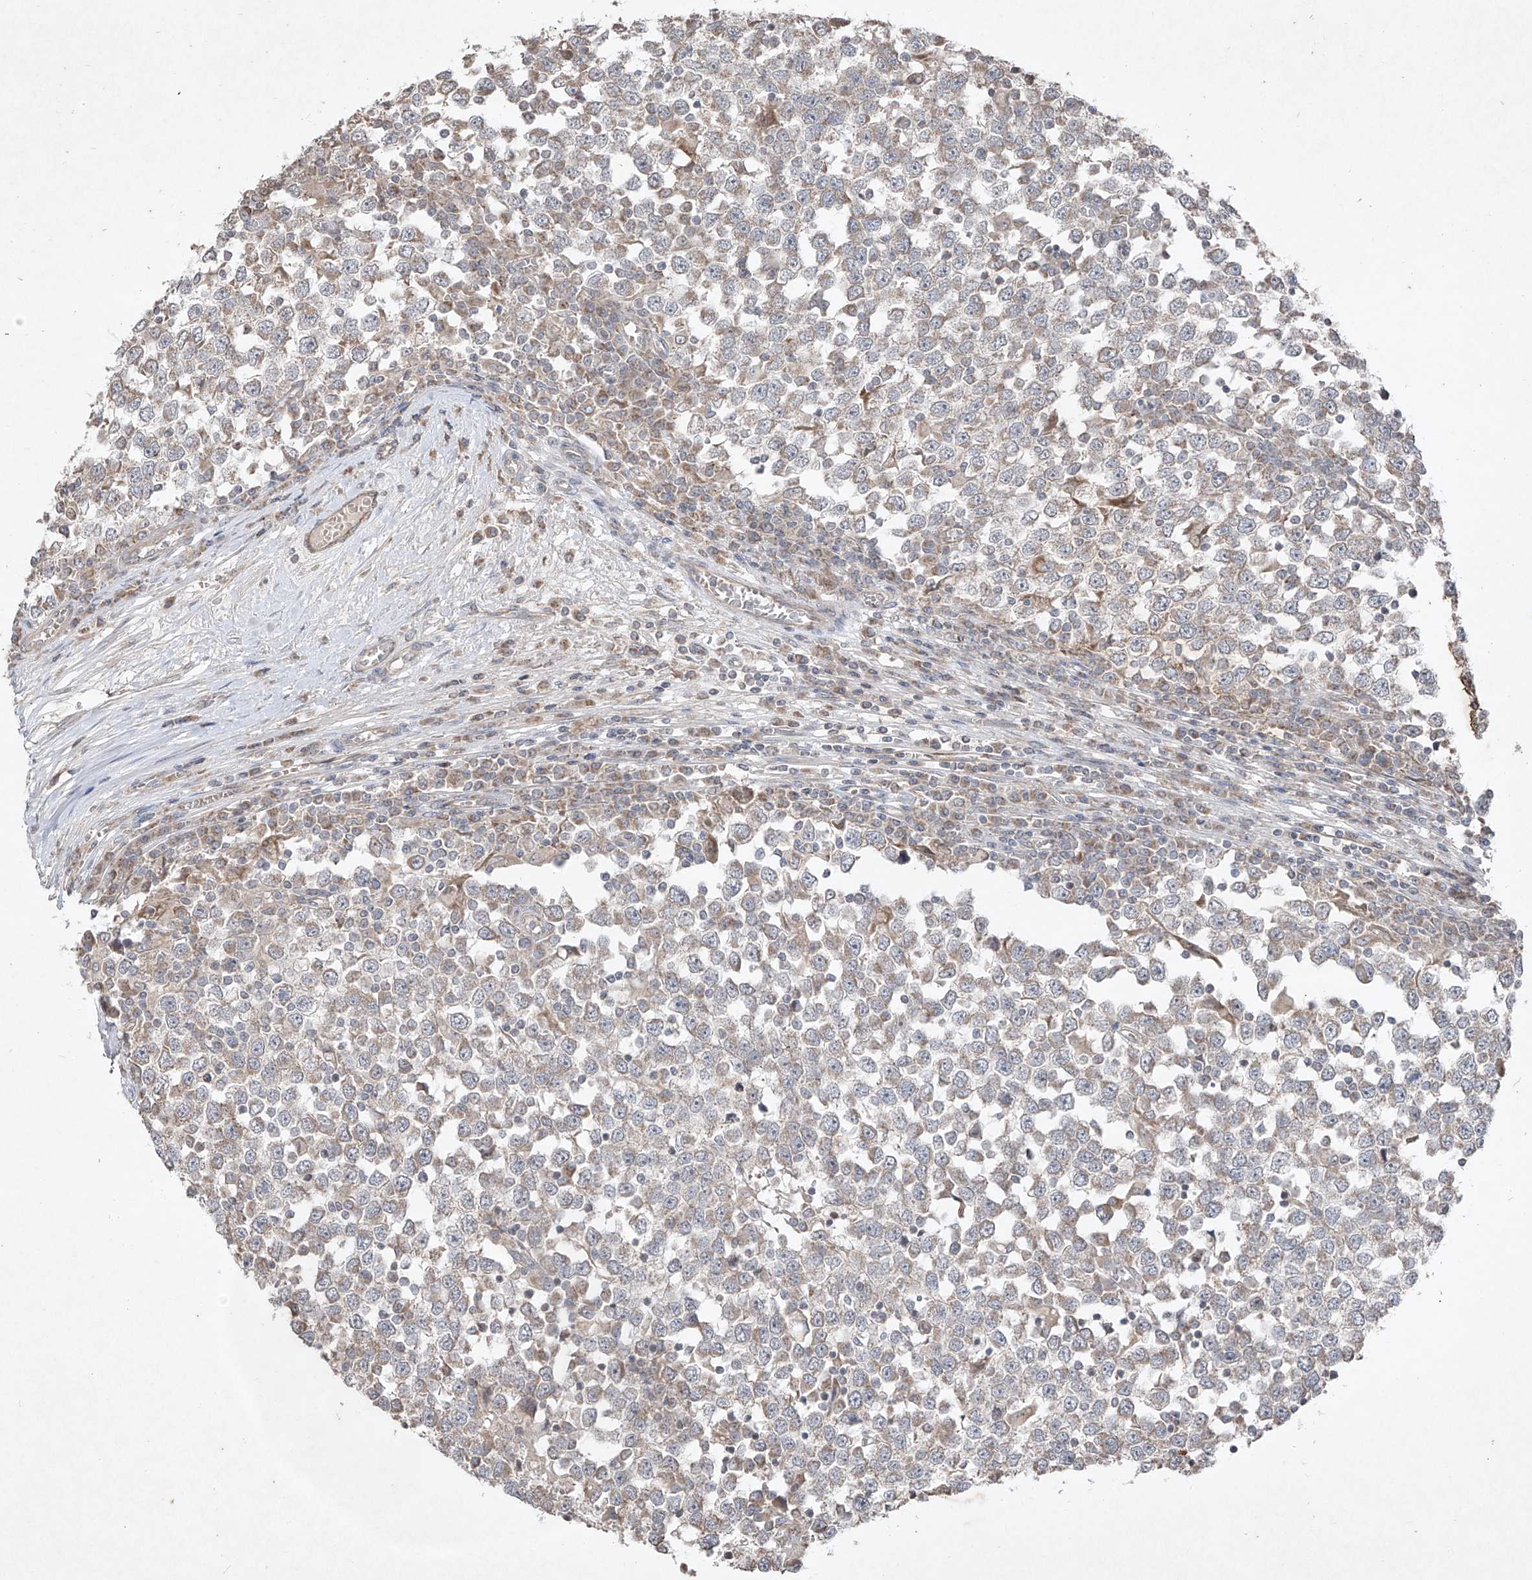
{"staining": {"intensity": "weak", "quantity": "25%-75%", "location": "cytoplasmic/membranous"}, "tissue": "testis cancer", "cell_type": "Tumor cells", "image_type": "cancer", "snomed": [{"axis": "morphology", "description": "Seminoma, NOS"}, {"axis": "topography", "description": "Testis"}], "caption": "Approximately 25%-75% of tumor cells in testis cancer reveal weak cytoplasmic/membranous protein positivity as visualized by brown immunohistochemical staining.", "gene": "ABCD3", "patient": {"sex": "male", "age": 65}}